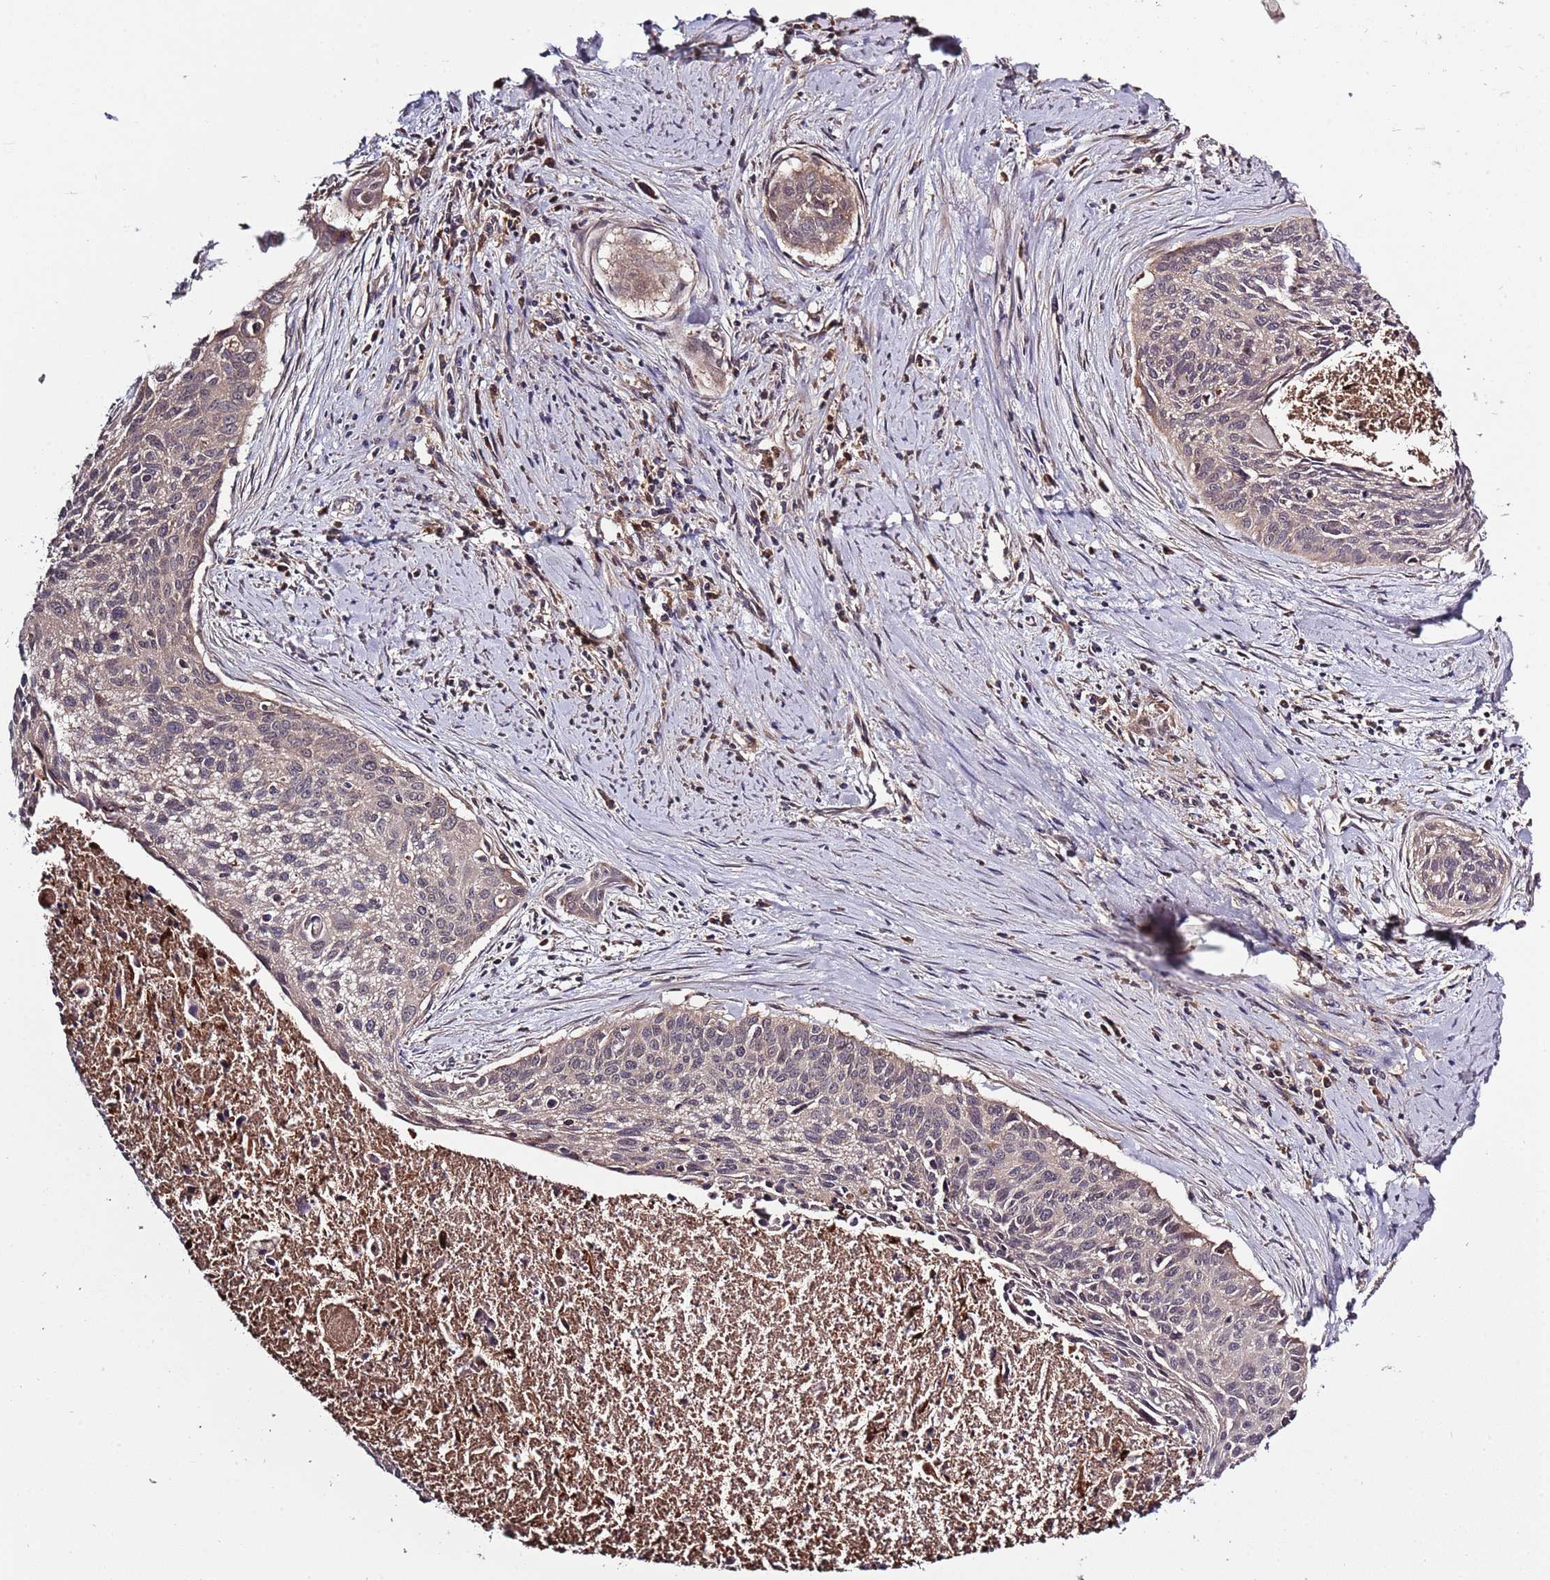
{"staining": {"intensity": "weak", "quantity": "25%-75%", "location": "cytoplasmic/membranous"}, "tissue": "cervical cancer", "cell_type": "Tumor cells", "image_type": "cancer", "snomed": [{"axis": "morphology", "description": "Squamous cell carcinoma, NOS"}, {"axis": "topography", "description": "Cervix"}], "caption": "Cervical cancer (squamous cell carcinoma) stained for a protein (brown) reveals weak cytoplasmic/membranous positive expression in about 25%-75% of tumor cells.", "gene": "USP32", "patient": {"sex": "female", "age": 55}}